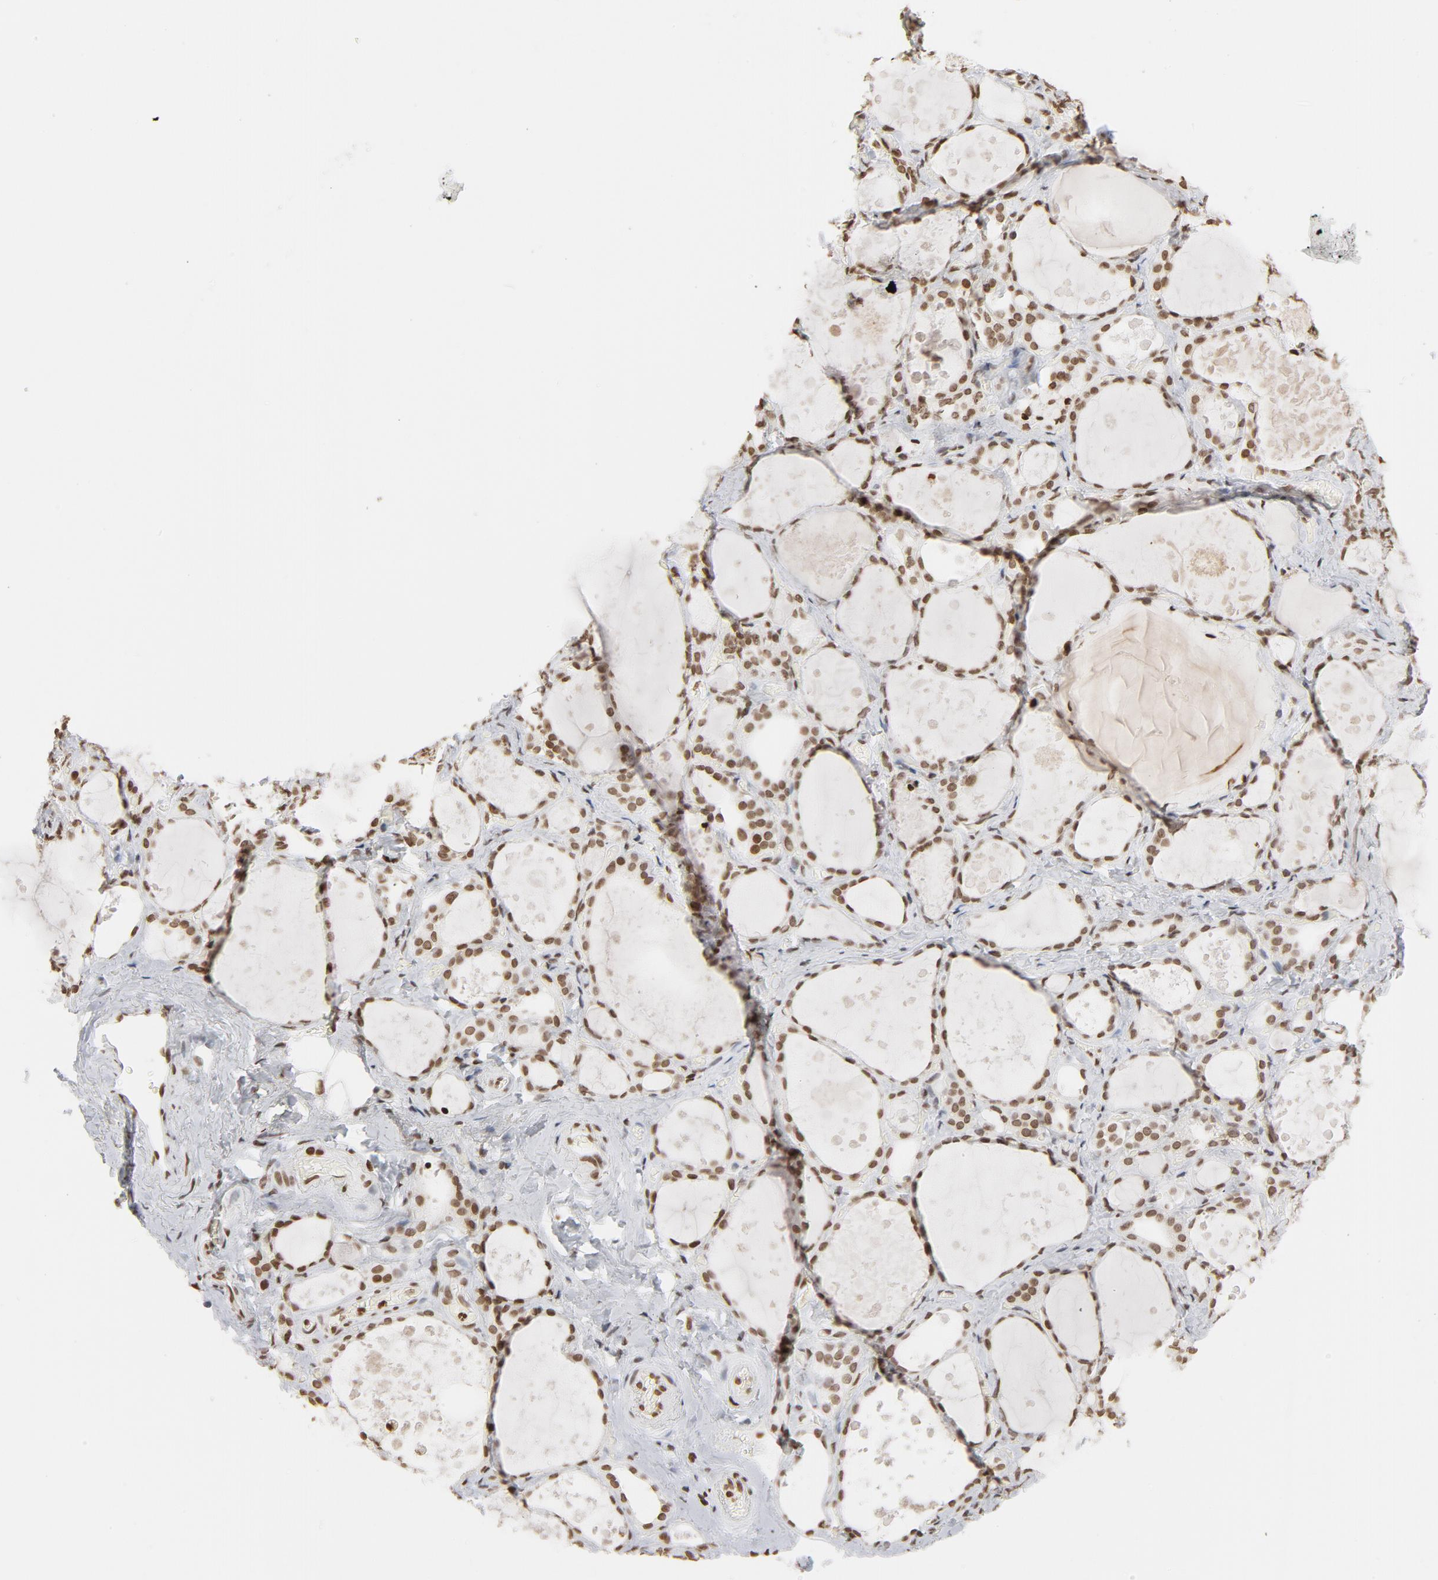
{"staining": {"intensity": "moderate", "quantity": ">75%", "location": "nuclear"}, "tissue": "thyroid gland", "cell_type": "Glandular cells", "image_type": "normal", "snomed": [{"axis": "morphology", "description": "Normal tissue, NOS"}, {"axis": "topography", "description": "Thyroid gland"}], "caption": "Protein staining of benign thyroid gland reveals moderate nuclear positivity in approximately >75% of glandular cells.", "gene": "H2AC12", "patient": {"sex": "female", "age": 75}}